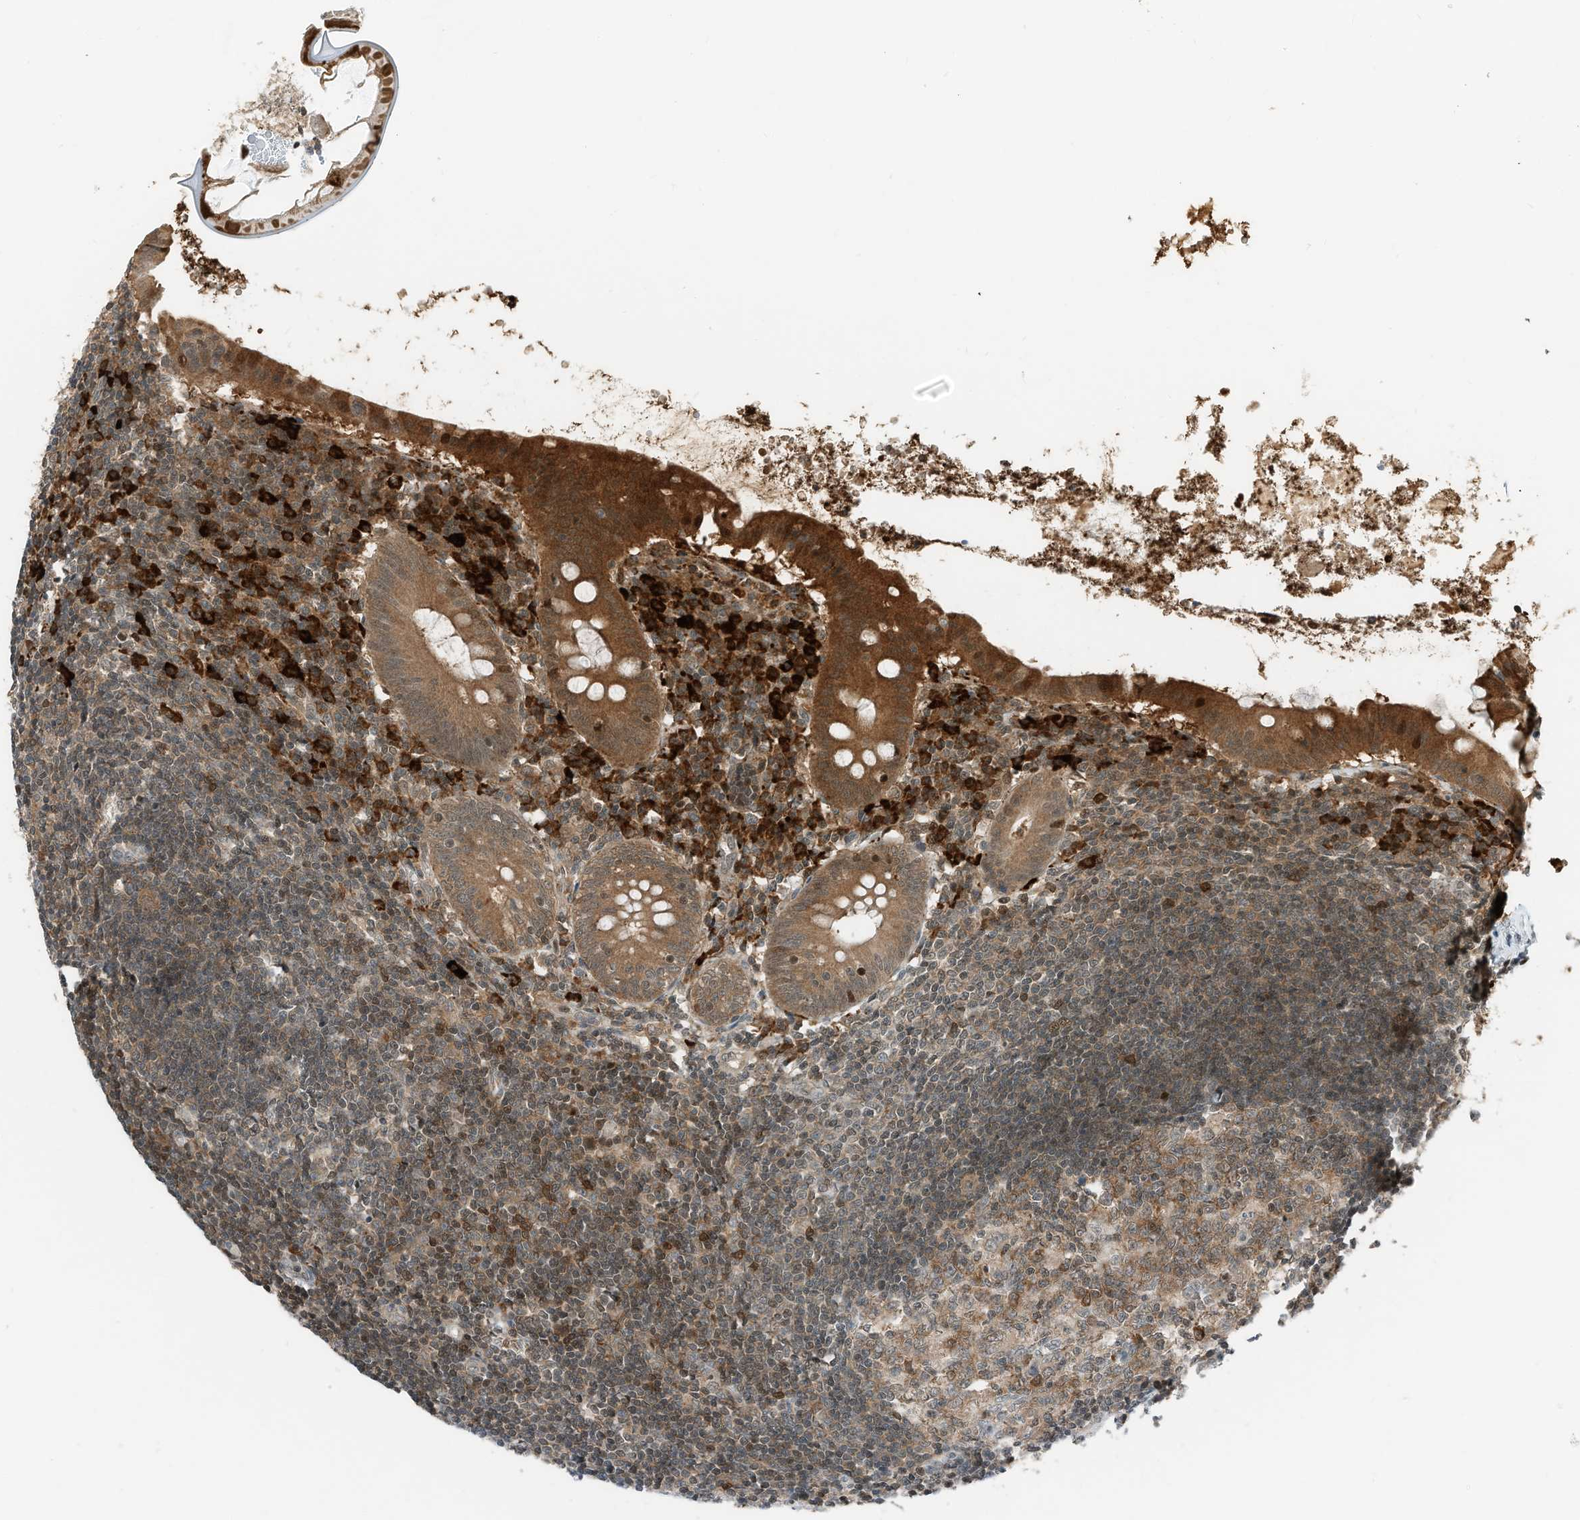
{"staining": {"intensity": "strong", "quantity": ">75%", "location": "cytoplasmic/membranous"}, "tissue": "appendix", "cell_type": "Glandular cells", "image_type": "normal", "snomed": [{"axis": "morphology", "description": "Normal tissue, NOS"}, {"axis": "topography", "description": "Appendix"}], "caption": "The immunohistochemical stain labels strong cytoplasmic/membranous staining in glandular cells of benign appendix. The protein of interest is stained brown, and the nuclei are stained in blue (DAB (3,3'-diaminobenzidine) IHC with brightfield microscopy, high magnification).", "gene": "RMND1", "patient": {"sex": "female", "age": 54}}